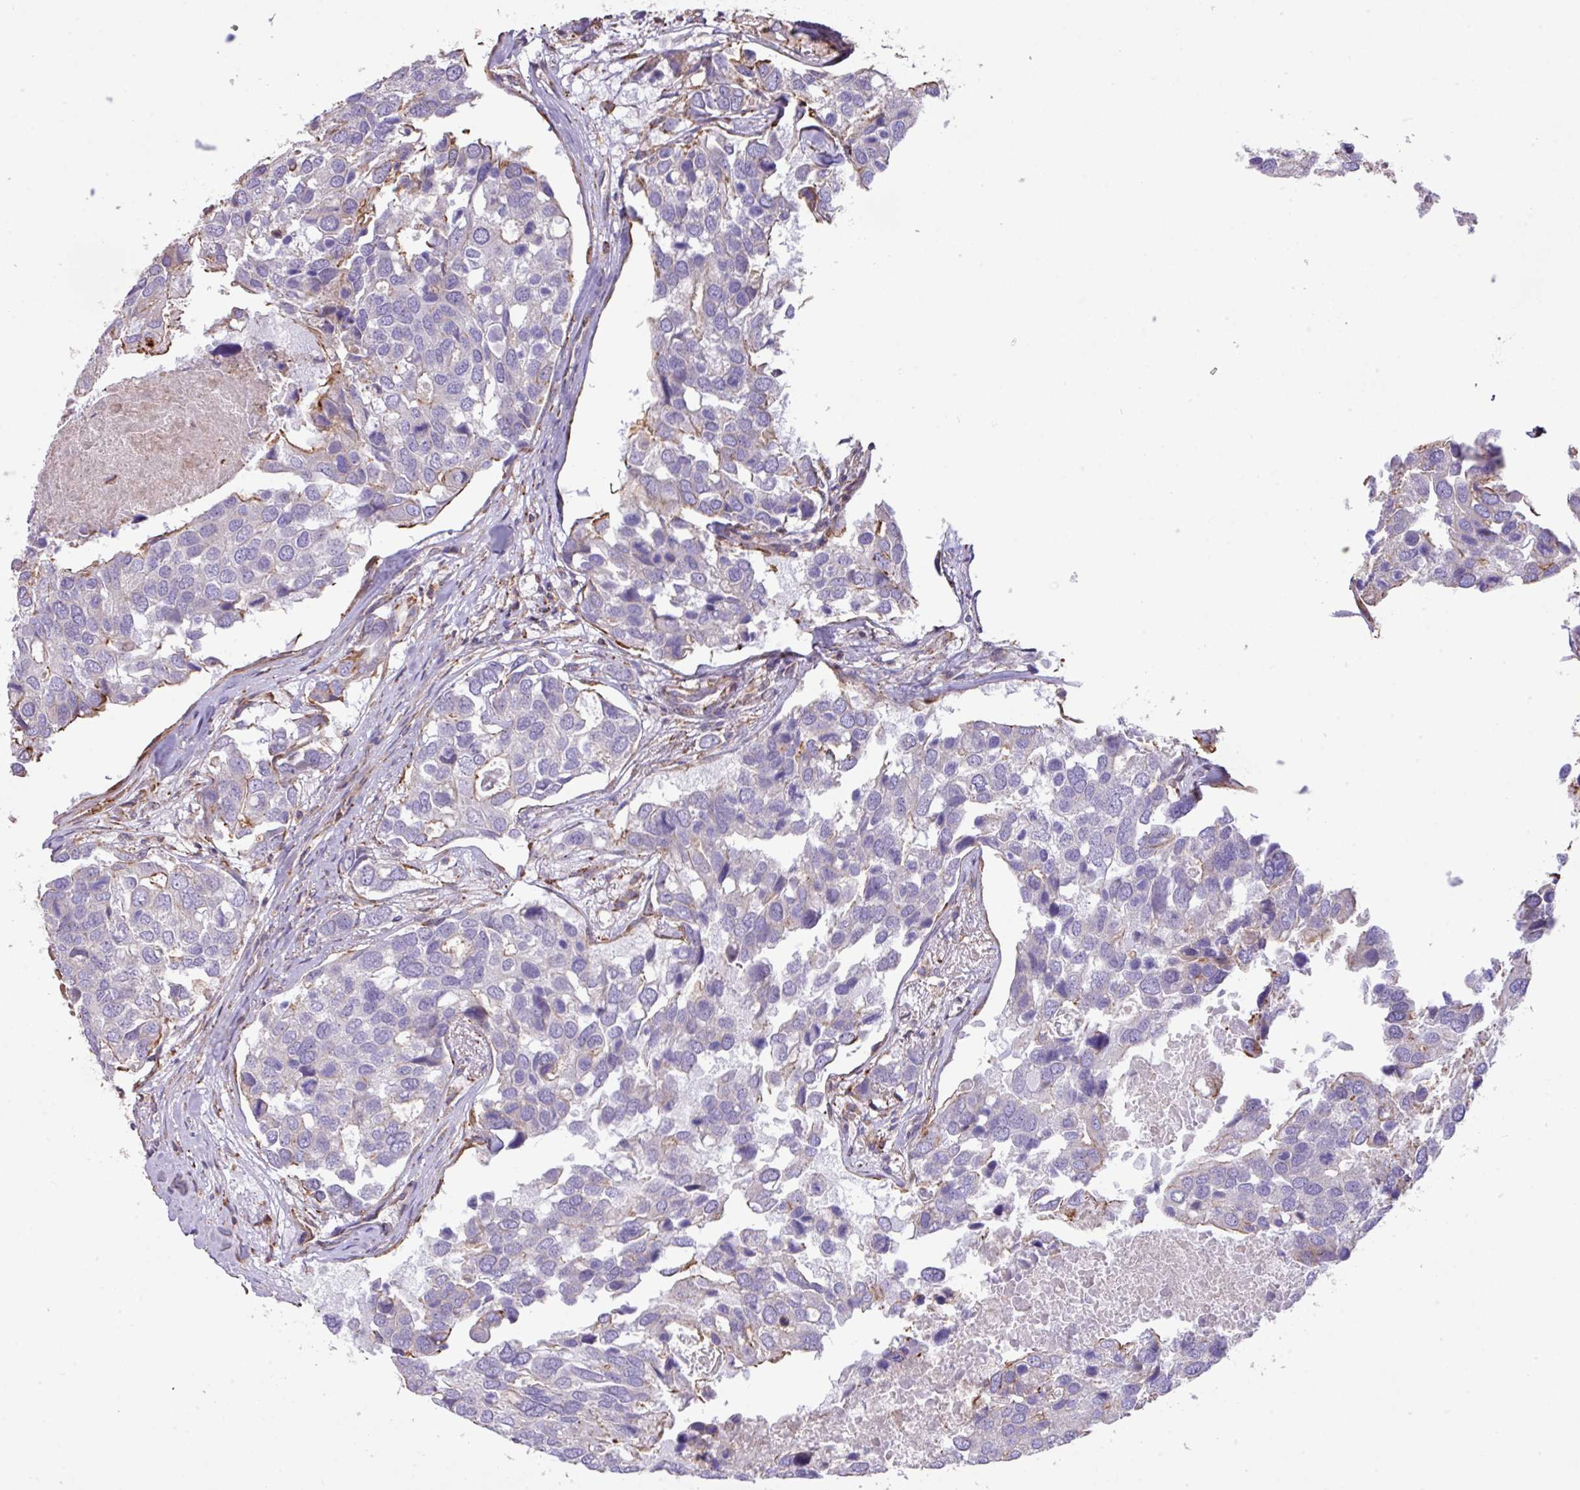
{"staining": {"intensity": "negative", "quantity": "none", "location": "none"}, "tissue": "breast cancer", "cell_type": "Tumor cells", "image_type": "cancer", "snomed": [{"axis": "morphology", "description": "Duct carcinoma"}, {"axis": "topography", "description": "Breast"}], "caption": "Tumor cells are negative for protein expression in human breast cancer (infiltrating ductal carcinoma).", "gene": "LRRC41", "patient": {"sex": "female", "age": 83}}